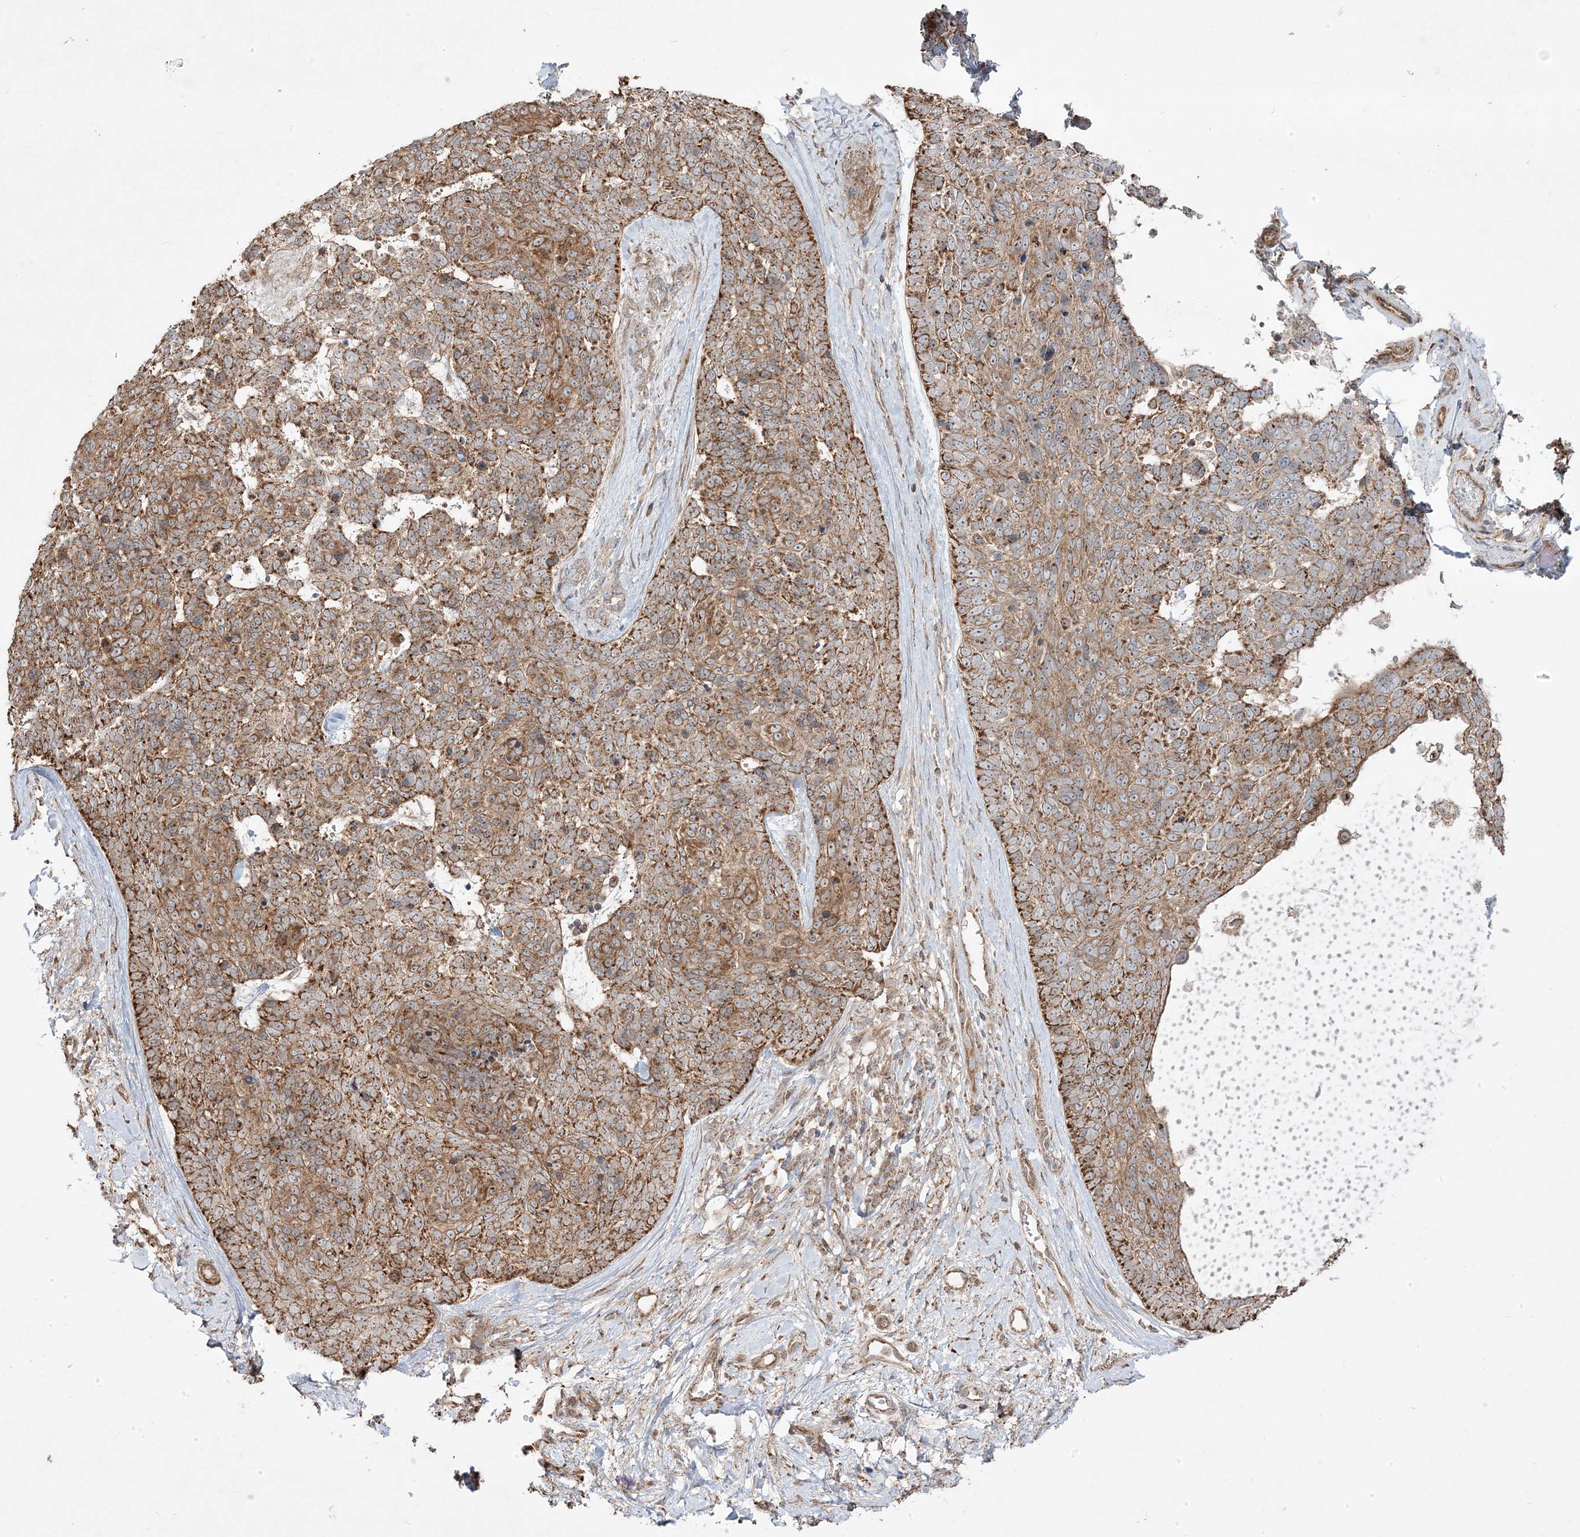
{"staining": {"intensity": "moderate", "quantity": ">75%", "location": "cytoplasmic/membranous"}, "tissue": "skin cancer", "cell_type": "Tumor cells", "image_type": "cancer", "snomed": [{"axis": "morphology", "description": "Basal cell carcinoma"}, {"axis": "topography", "description": "Skin"}], "caption": "Immunohistochemical staining of human skin cancer demonstrates medium levels of moderate cytoplasmic/membranous expression in approximately >75% of tumor cells.", "gene": "CLUAP1", "patient": {"sex": "female", "age": 81}}